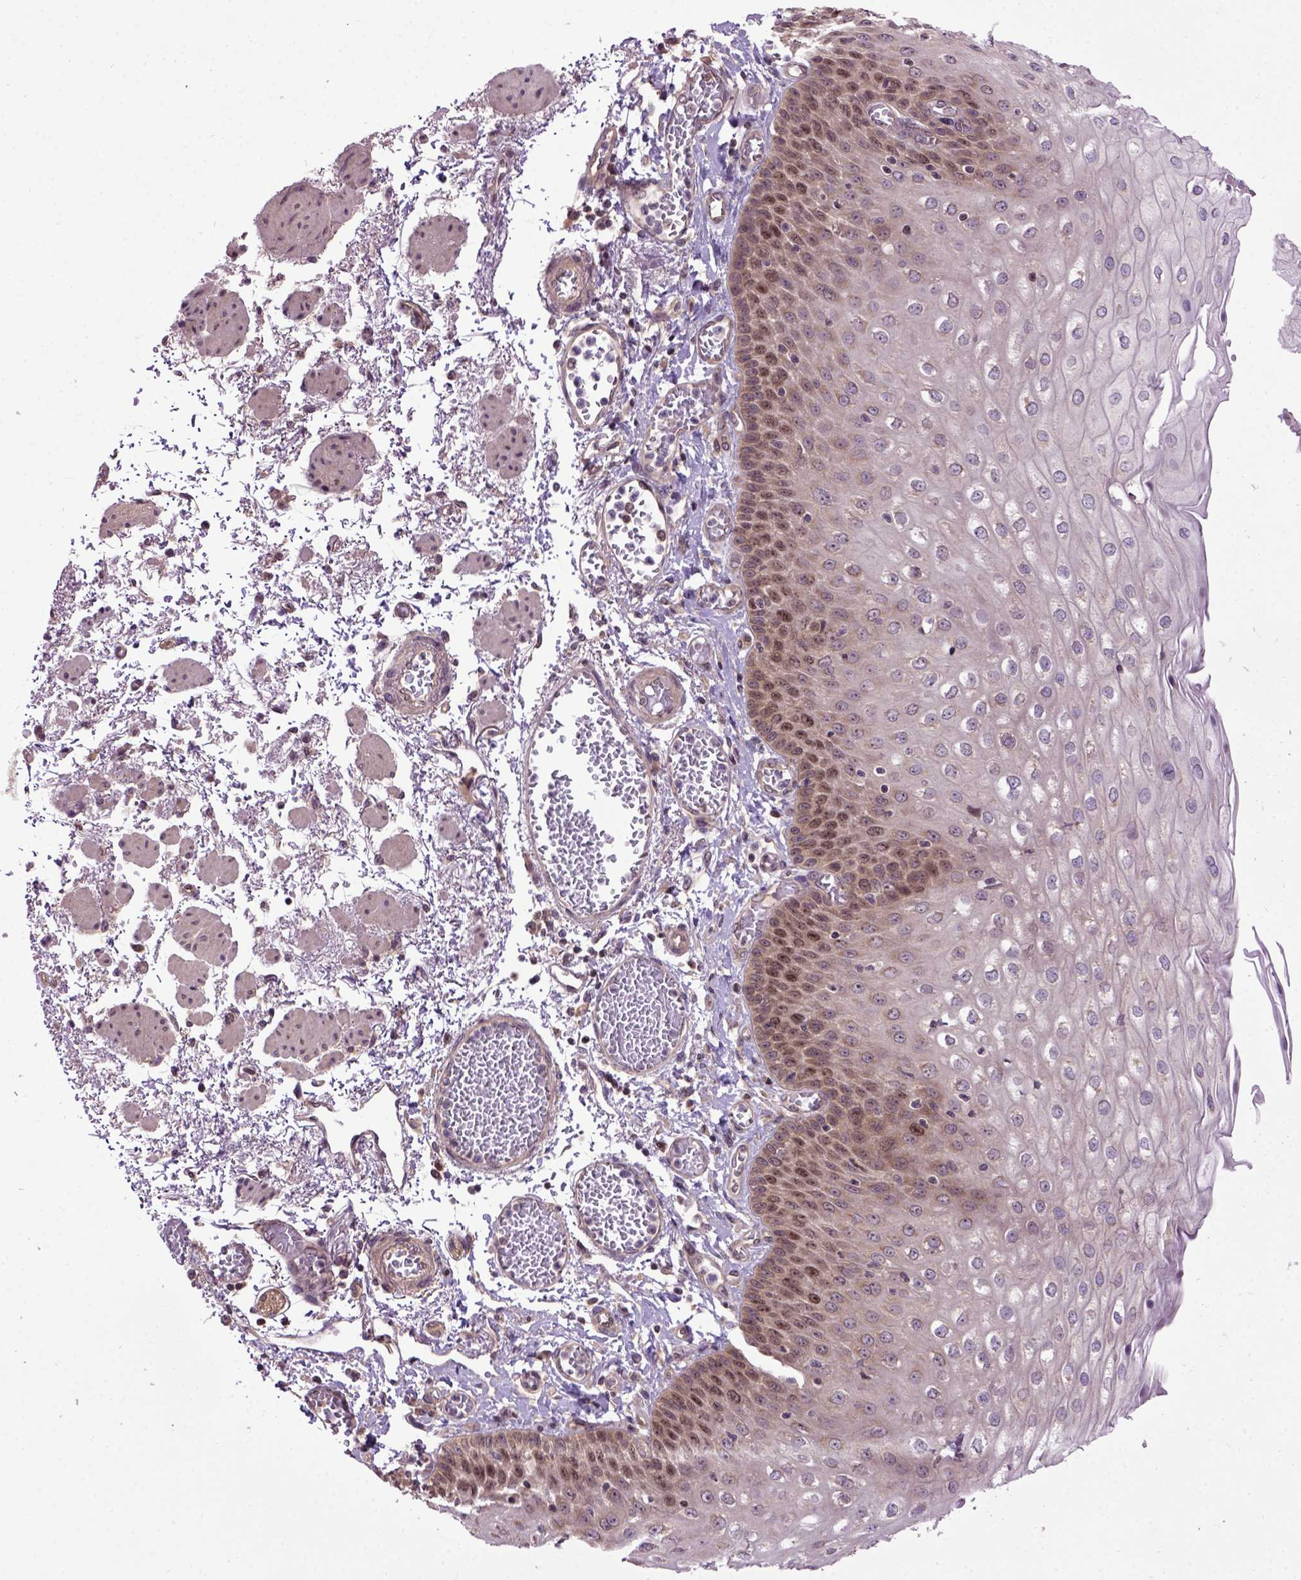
{"staining": {"intensity": "strong", "quantity": "<25%", "location": "cytoplasmic/membranous,nuclear"}, "tissue": "esophagus", "cell_type": "Squamous epithelial cells", "image_type": "normal", "snomed": [{"axis": "morphology", "description": "Normal tissue, NOS"}, {"axis": "morphology", "description": "Adenocarcinoma, NOS"}, {"axis": "topography", "description": "Esophagus"}], "caption": "Brown immunohistochemical staining in unremarkable esophagus shows strong cytoplasmic/membranous,nuclear staining in approximately <25% of squamous epithelial cells.", "gene": "WDR48", "patient": {"sex": "male", "age": 81}}